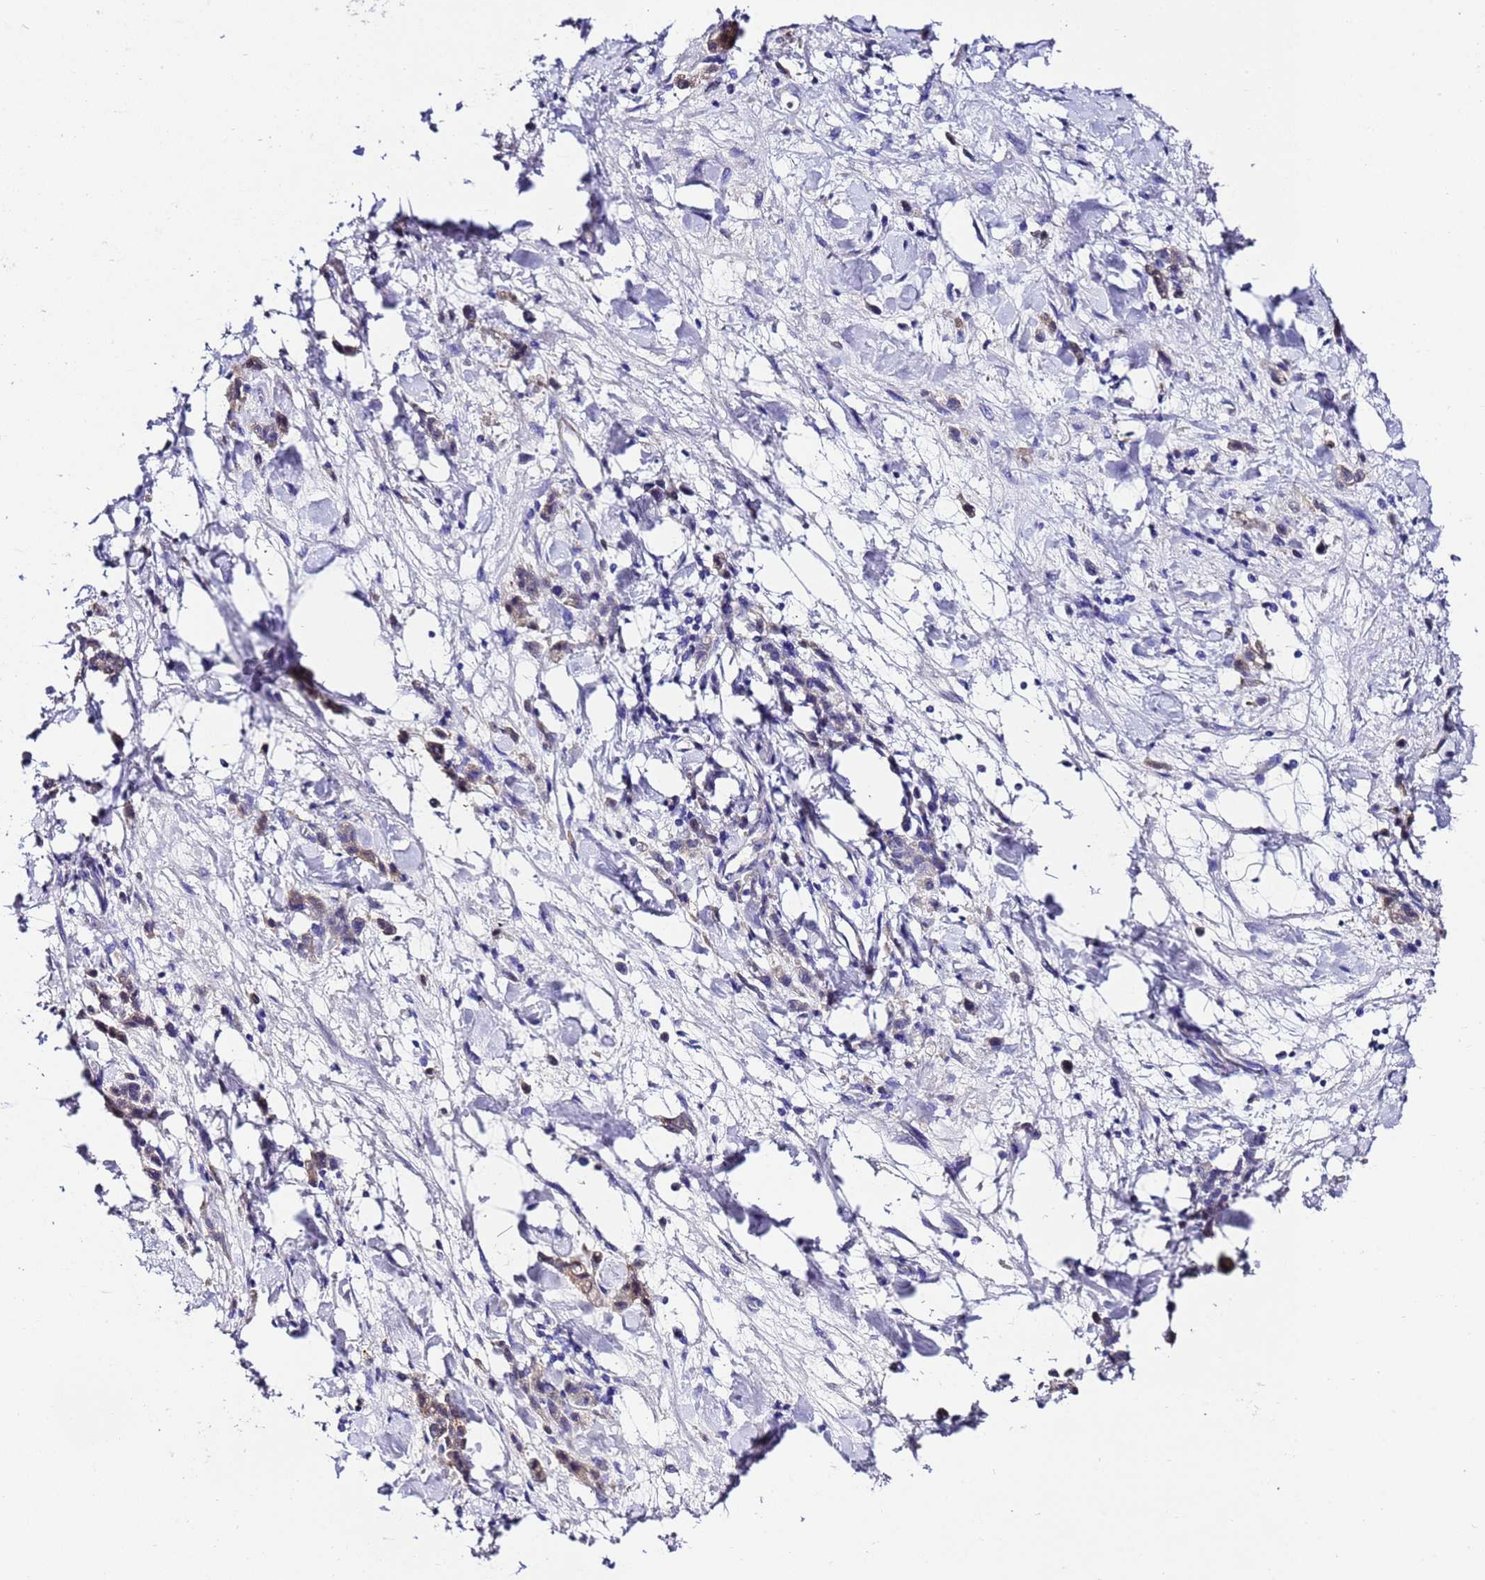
{"staining": {"intensity": "weak", "quantity": "<25%", "location": "cytoplasmic/membranous"}, "tissue": "stomach cancer", "cell_type": "Tumor cells", "image_type": "cancer", "snomed": [{"axis": "morphology", "description": "Normal tissue, NOS"}, {"axis": "morphology", "description": "Adenocarcinoma, NOS"}, {"axis": "topography", "description": "Stomach"}], "caption": "Immunohistochemical staining of stomach cancer (adenocarcinoma) exhibits no significant expression in tumor cells. (DAB (3,3'-diaminobenzidine) IHC visualized using brightfield microscopy, high magnification).", "gene": "UGT2A1", "patient": {"sex": "male", "age": 82}}